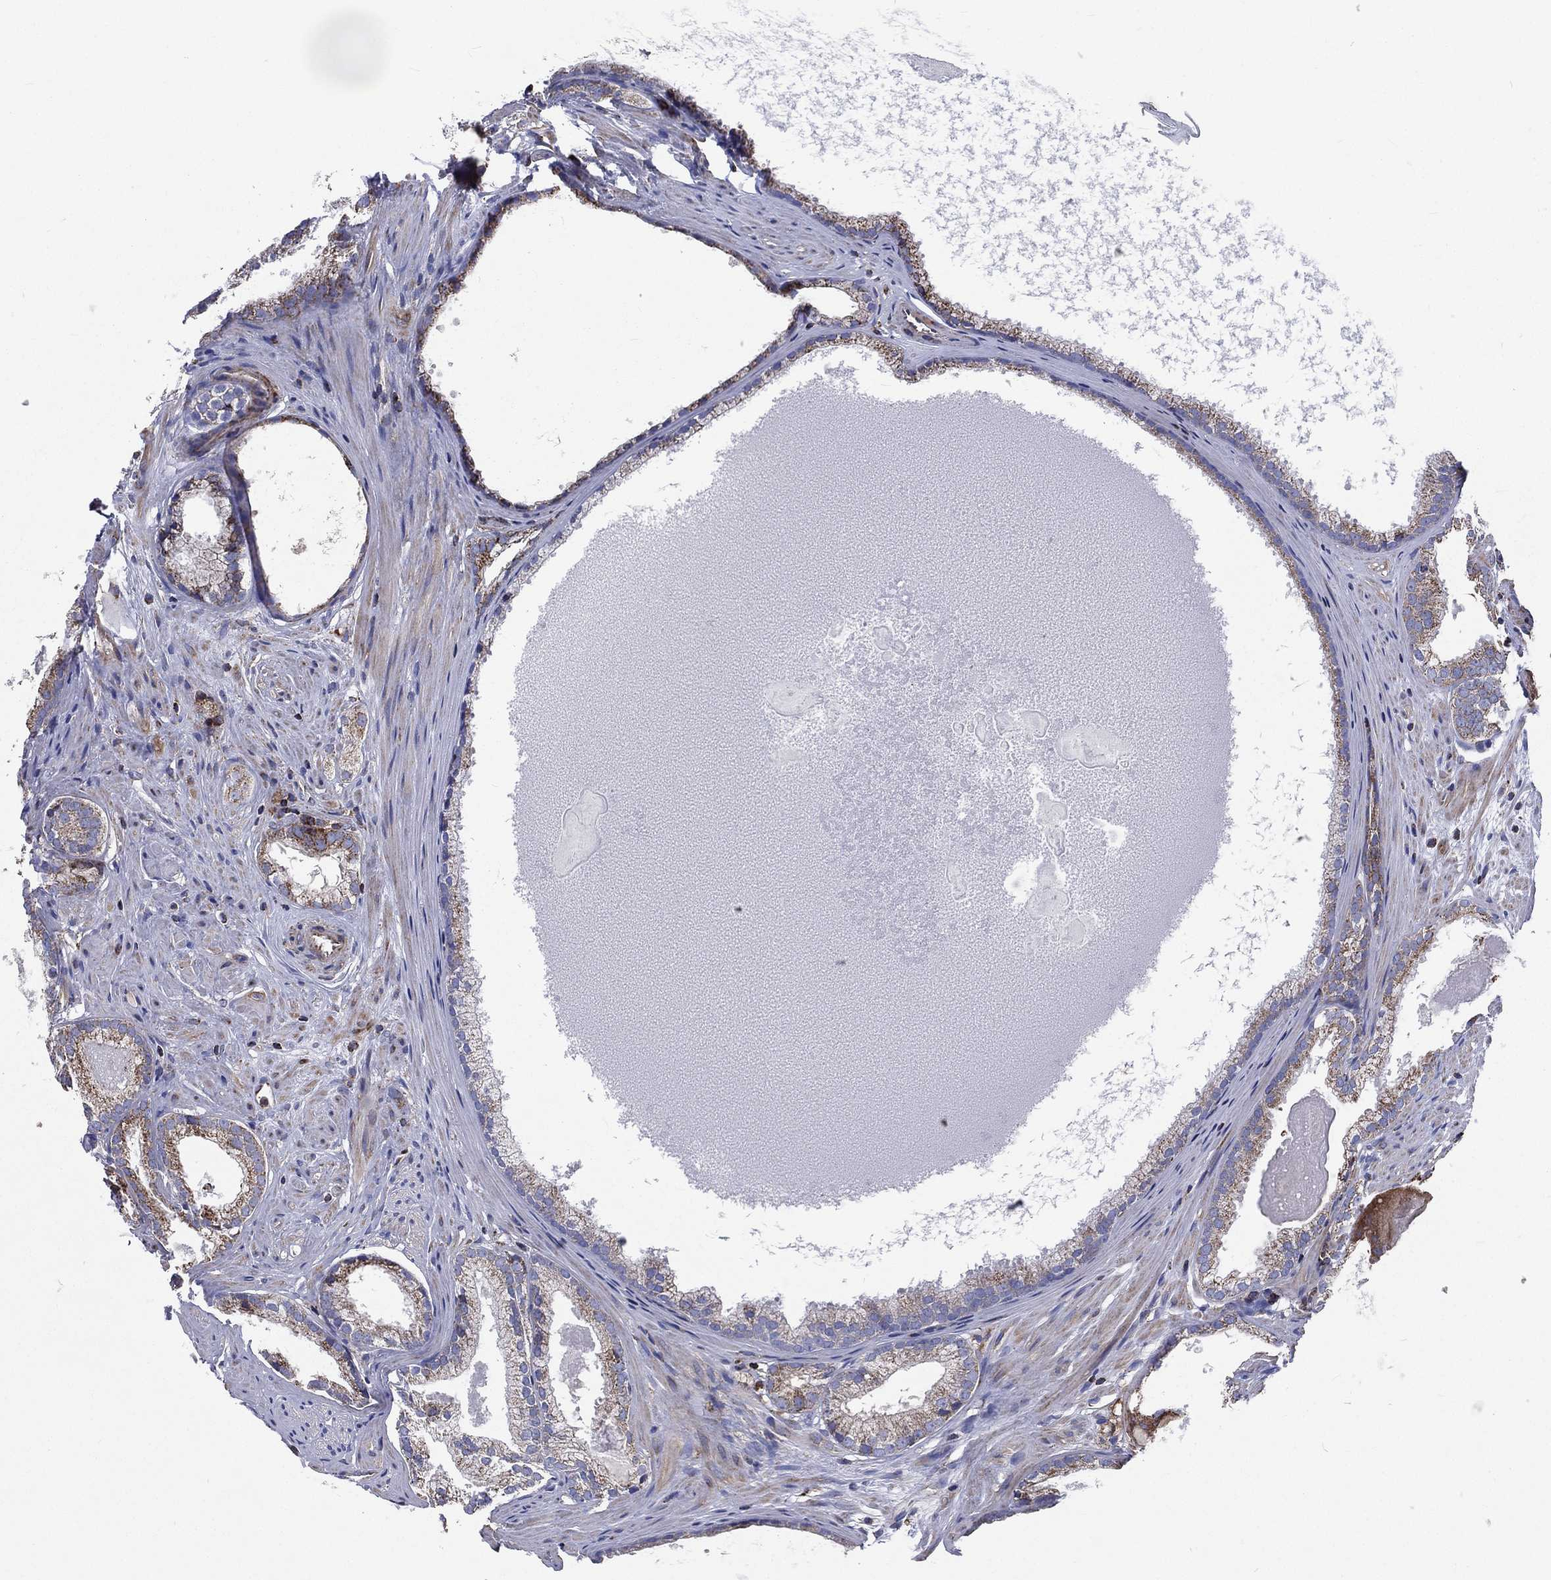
{"staining": {"intensity": "moderate", "quantity": "25%-75%", "location": "cytoplasmic/membranous"}, "tissue": "prostate cancer", "cell_type": "Tumor cells", "image_type": "cancer", "snomed": [{"axis": "morphology", "description": "Adenocarcinoma, High grade"}, {"axis": "topography", "description": "Prostate and seminal vesicle, NOS"}], "caption": "Prostate adenocarcinoma (high-grade) stained with DAB (3,3'-diaminobenzidine) immunohistochemistry shows medium levels of moderate cytoplasmic/membranous positivity in approximately 25%-75% of tumor cells.", "gene": "ANKRD37", "patient": {"sex": "male", "age": 62}}